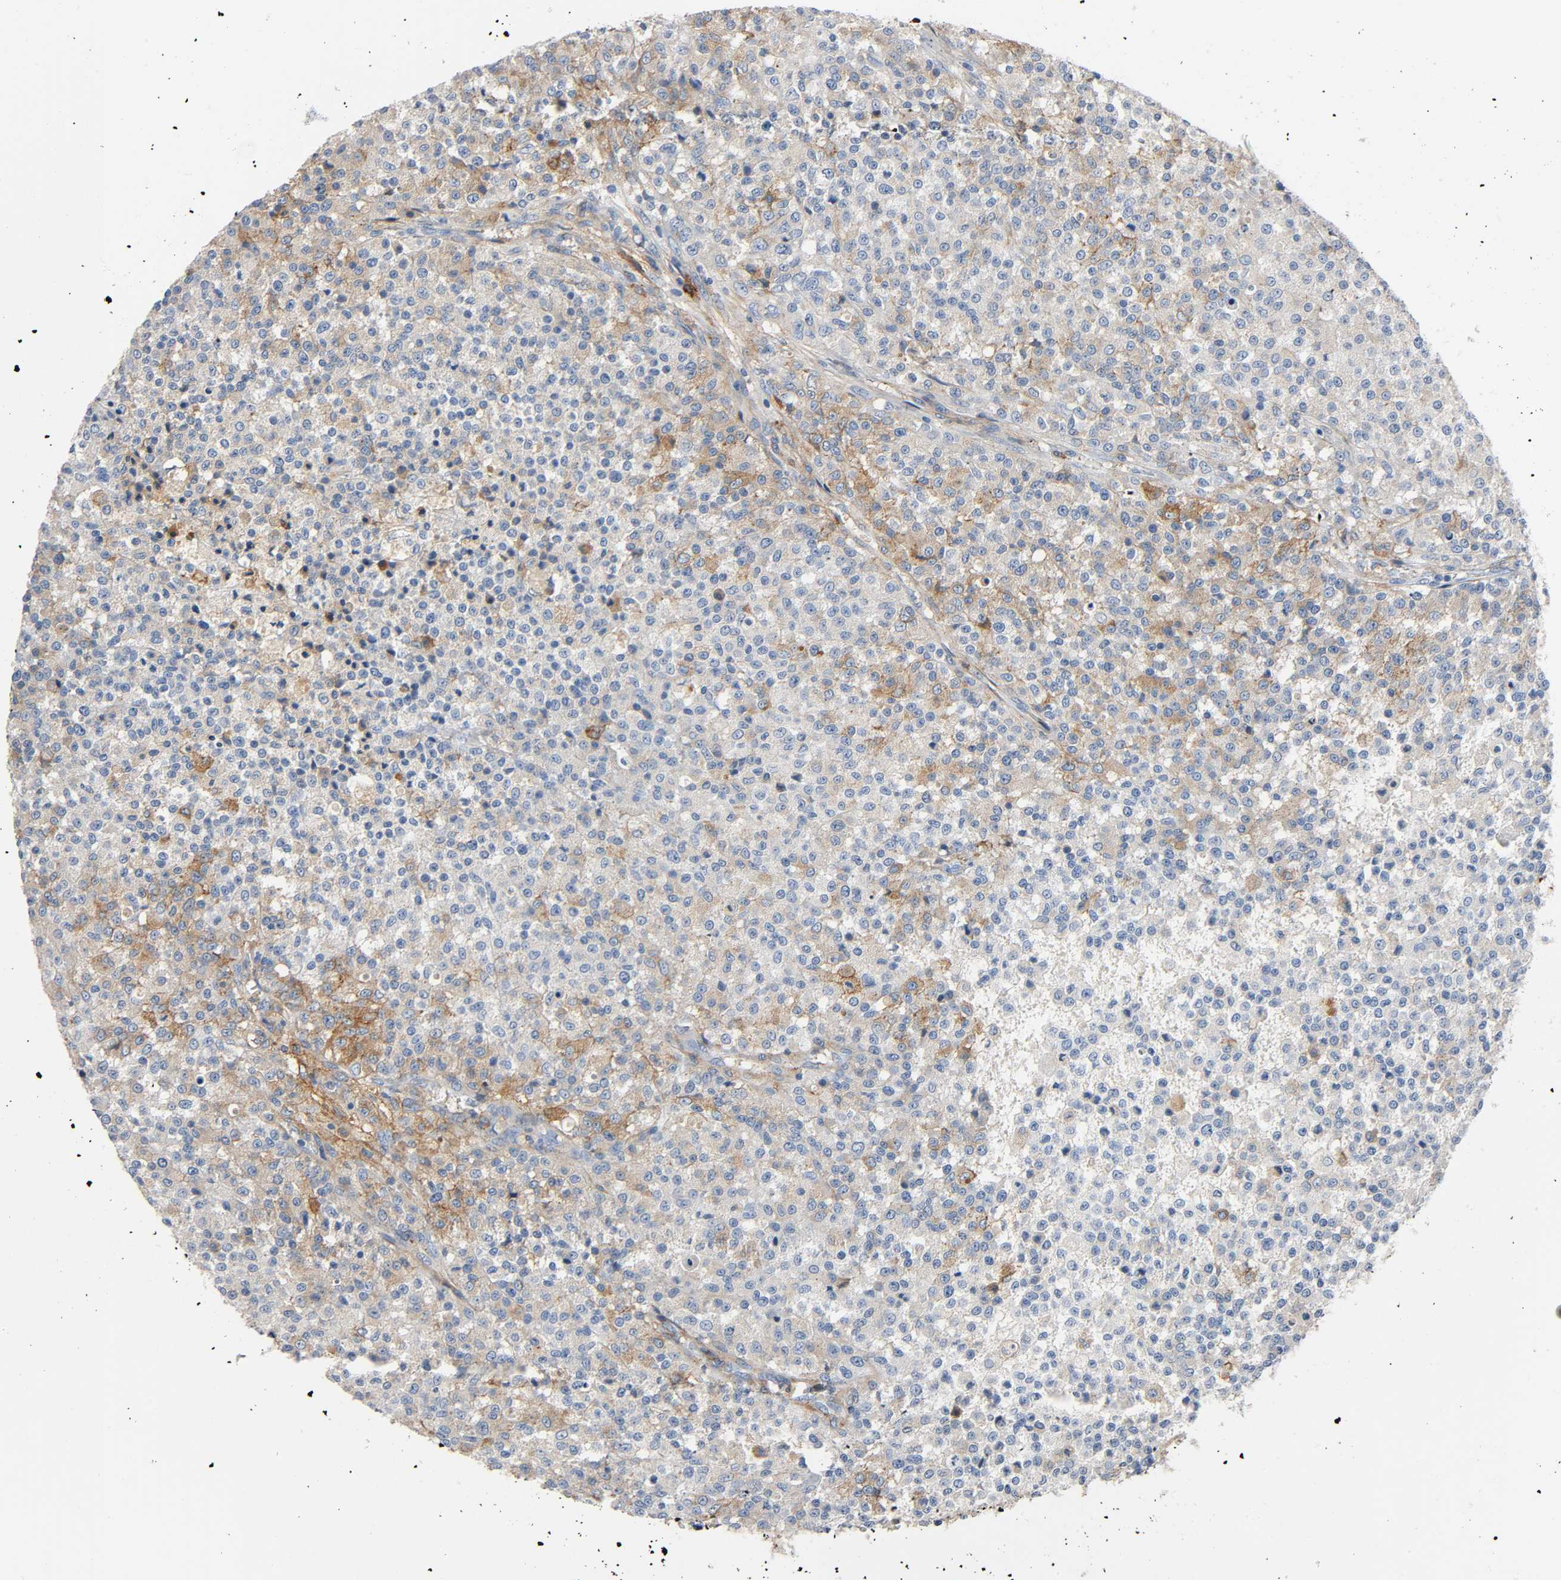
{"staining": {"intensity": "weak", "quantity": "<25%", "location": "cytoplasmic/membranous"}, "tissue": "testis cancer", "cell_type": "Tumor cells", "image_type": "cancer", "snomed": [{"axis": "morphology", "description": "Seminoma, NOS"}, {"axis": "topography", "description": "Testis"}], "caption": "Immunohistochemistry image of neoplastic tissue: testis cancer stained with DAB reveals no significant protein expression in tumor cells.", "gene": "ANPEP", "patient": {"sex": "male", "age": 59}}